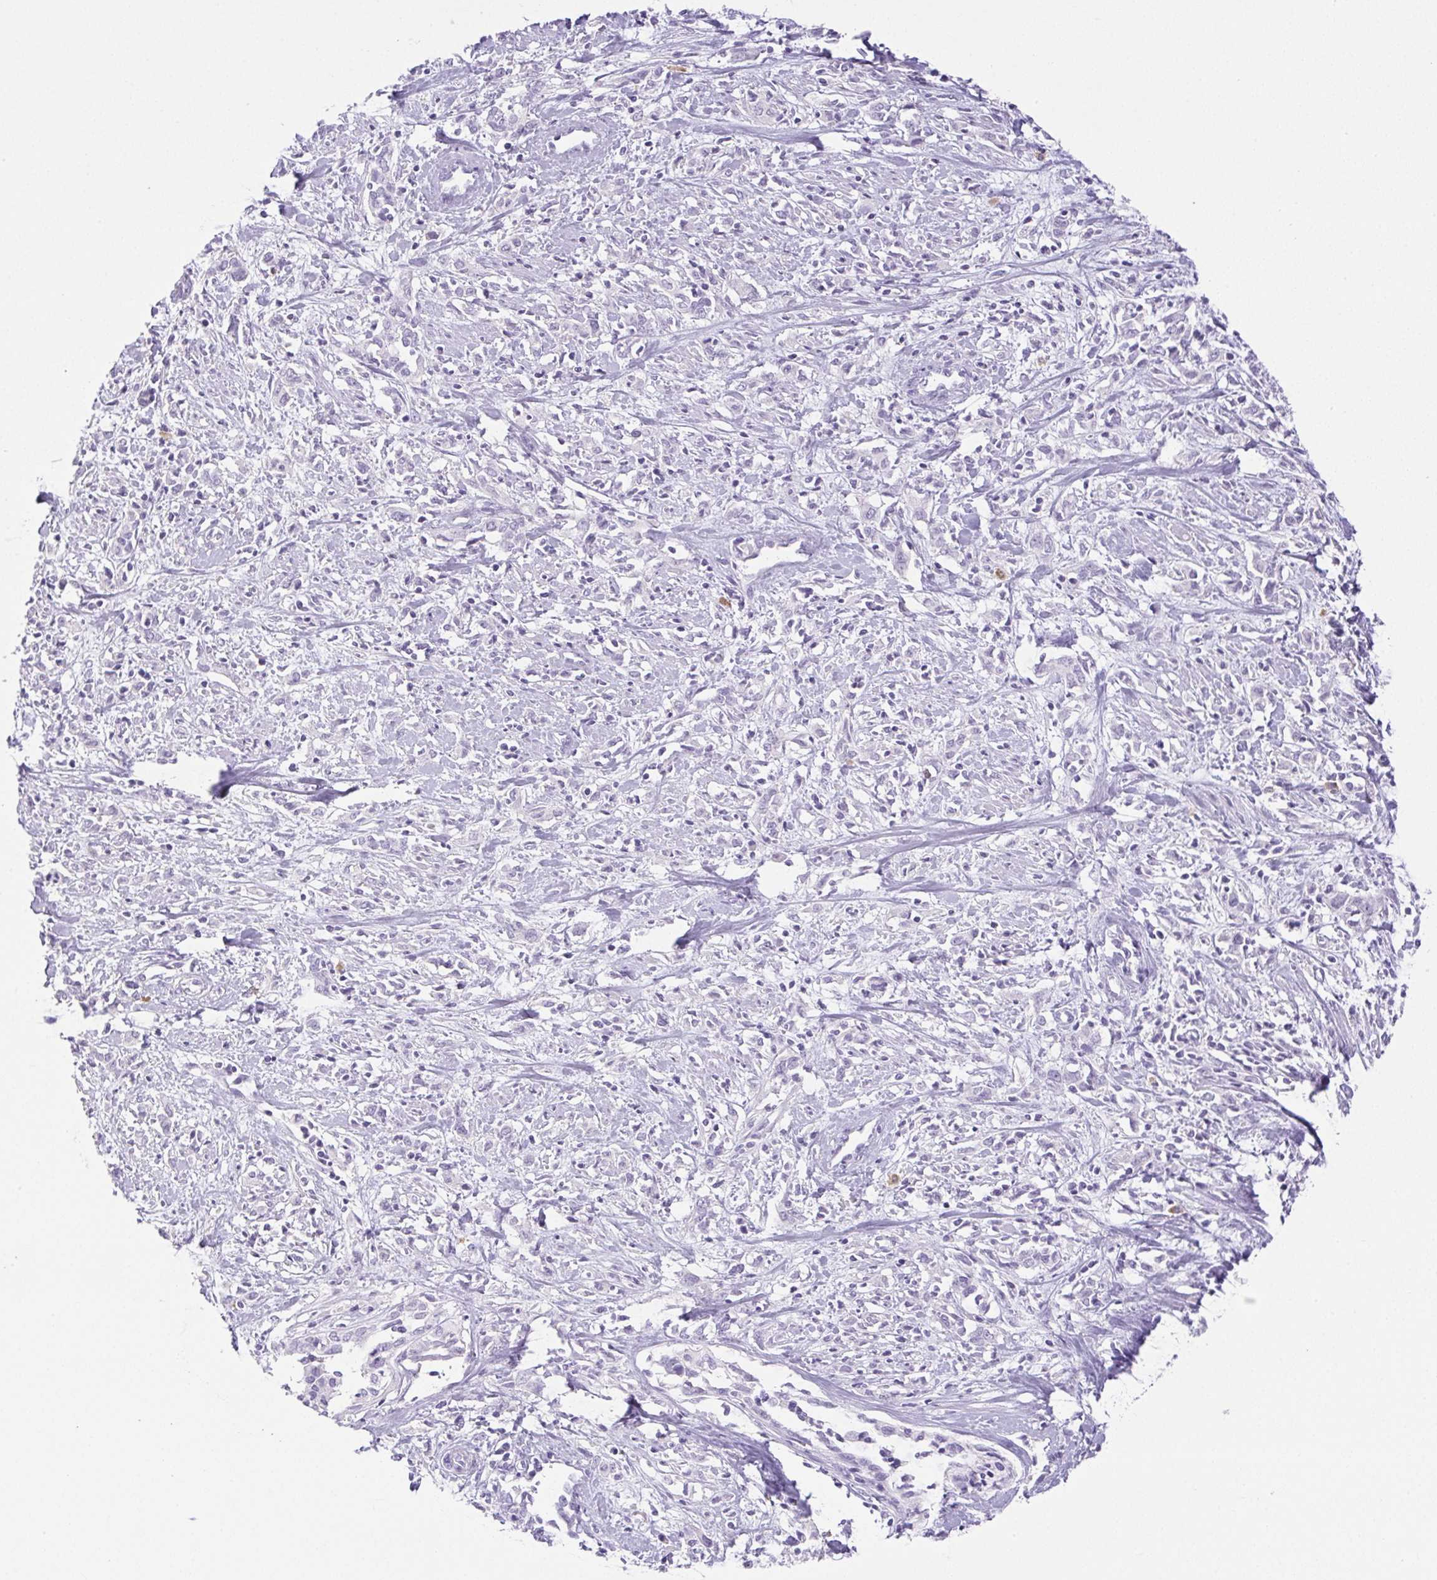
{"staining": {"intensity": "negative", "quantity": "none", "location": "none"}, "tissue": "cervical cancer", "cell_type": "Tumor cells", "image_type": "cancer", "snomed": [{"axis": "morphology", "description": "Adenocarcinoma, NOS"}, {"axis": "topography", "description": "Cervix"}], "caption": "Immunohistochemistry (IHC) of human cervical cancer exhibits no positivity in tumor cells. (DAB immunohistochemistry (IHC) visualized using brightfield microscopy, high magnification).", "gene": "PAPPA2", "patient": {"sex": "female", "age": 40}}